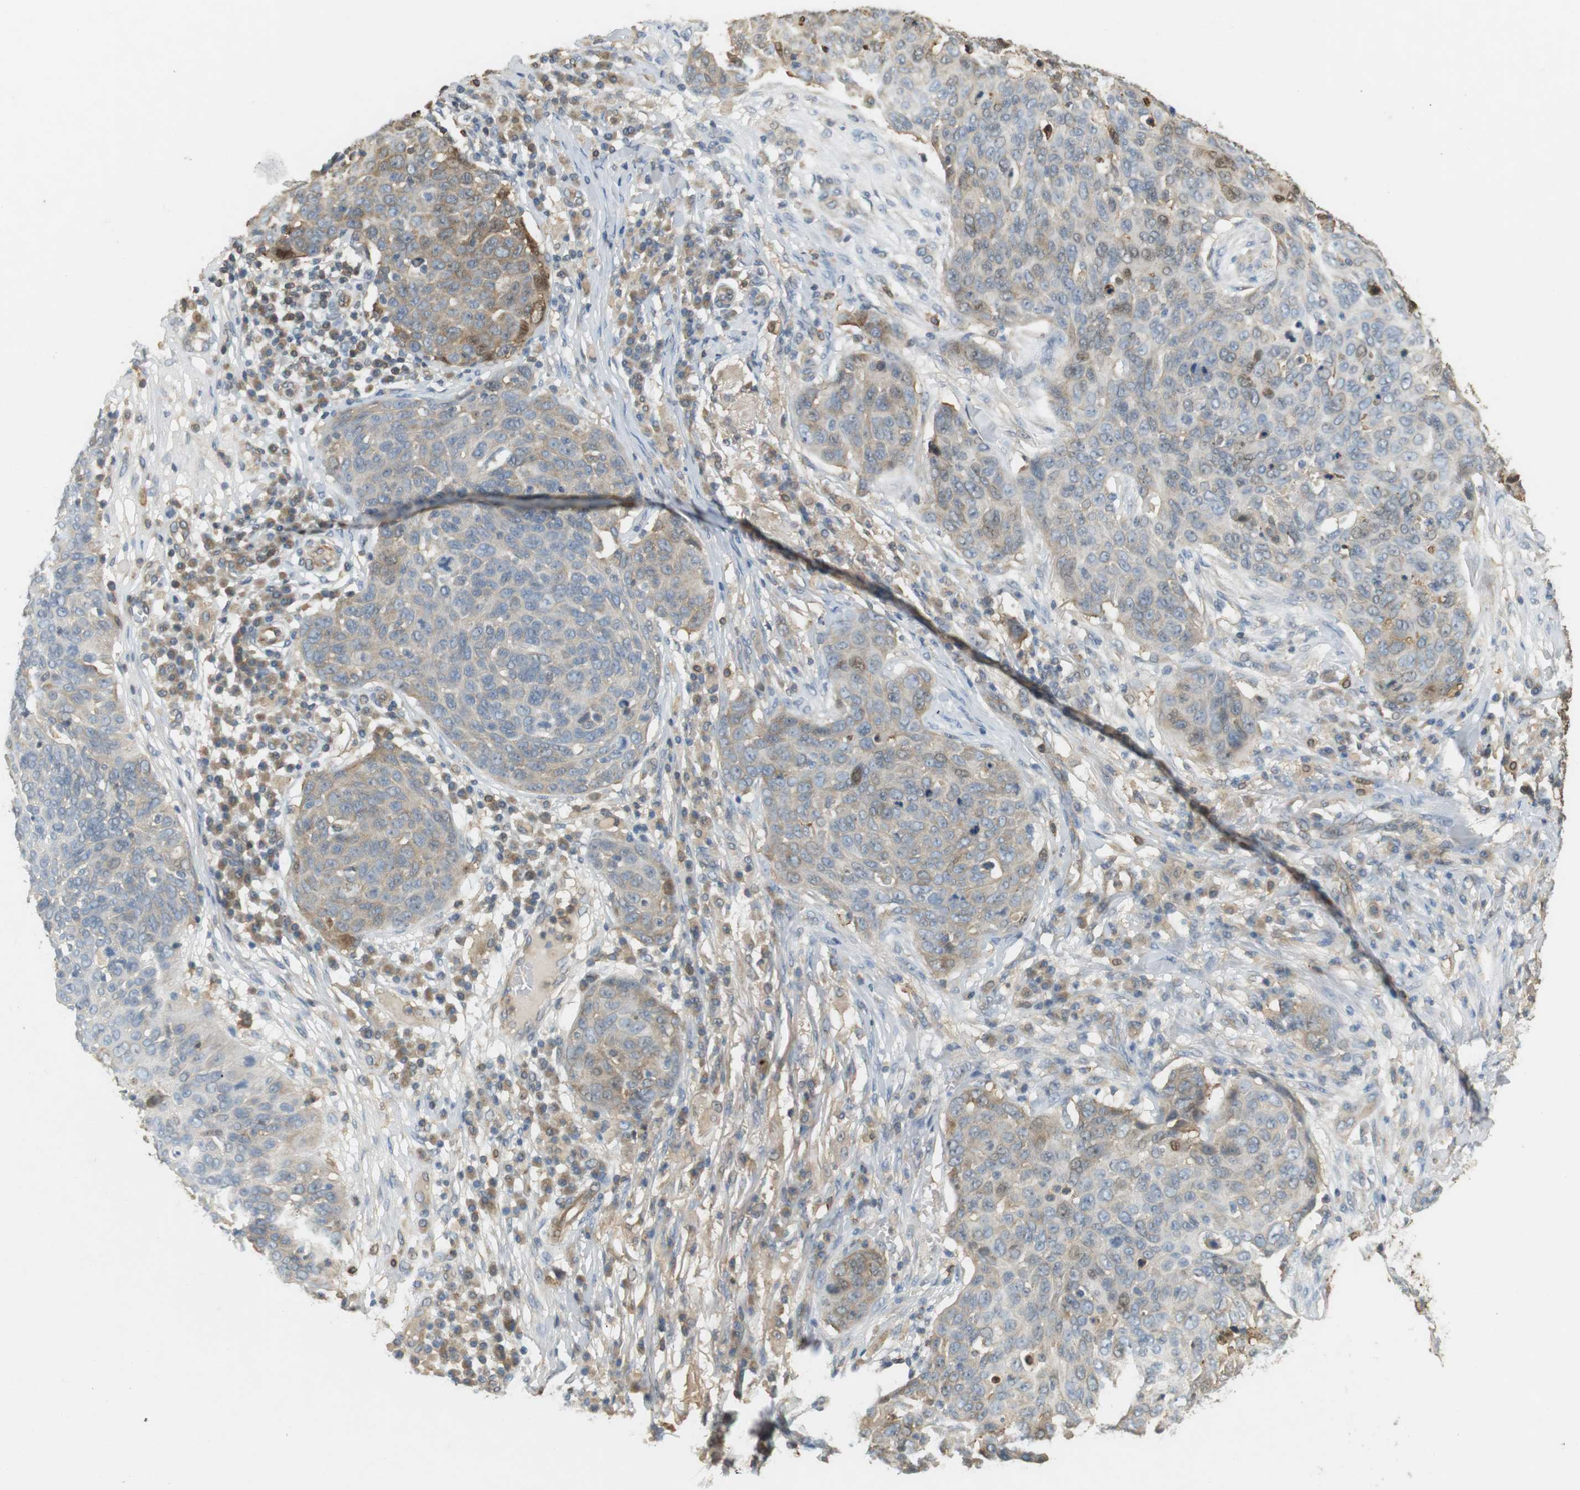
{"staining": {"intensity": "moderate", "quantity": "25%-75%", "location": "cytoplasmic/membranous"}, "tissue": "skin cancer", "cell_type": "Tumor cells", "image_type": "cancer", "snomed": [{"axis": "morphology", "description": "Squamous cell carcinoma in situ, NOS"}, {"axis": "morphology", "description": "Squamous cell carcinoma, NOS"}, {"axis": "topography", "description": "Skin"}], "caption": "Moderate cytoplasmic/membranous expression for a protein is present in about 25%-75% of tumor cells of skin cancer (squamous cell carcinoma in situ) using immunohistochemistry.", "gene": "P2RY1", "patient": {"sex": "male", "age": 93}}